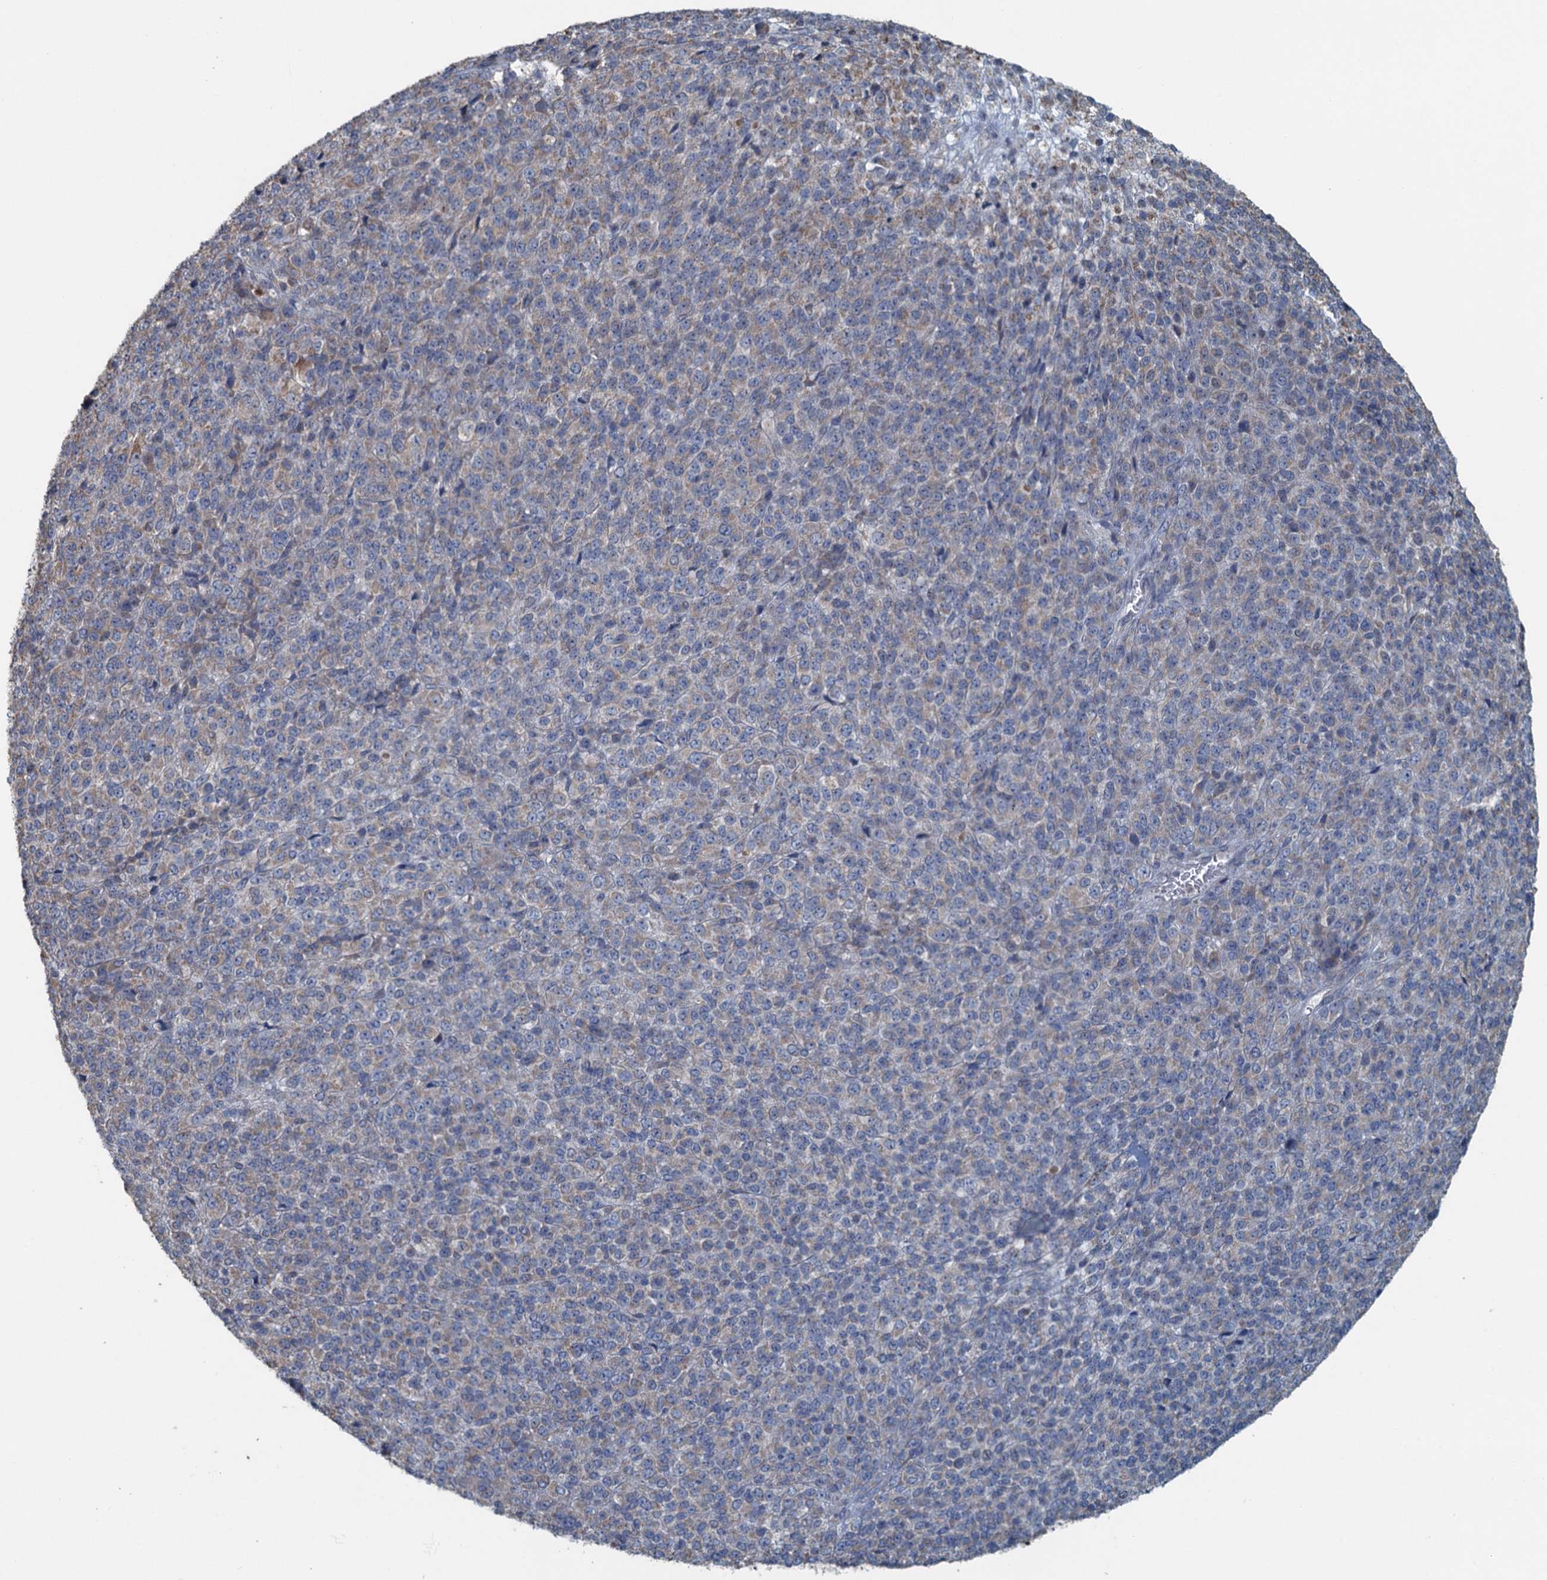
{"staining": {"intensity": "negative", "quantity": "none", "location": "none"}, "tissue": "melanoma", "cell_type": "Tumor cells", "image_type": "cancer", "snomed": [{"axis": "morphology", "description": "Malignant melanoma, Metastatic site"}, {"axis": "topography", "description": "Brain"}], "caption": "Malignant melanoma (metastatic site) stained for a protein using IHC exhibits no positivity tumor cells.", "gene": "TEX35", "patient": {"sex": "female", "age": 56}}